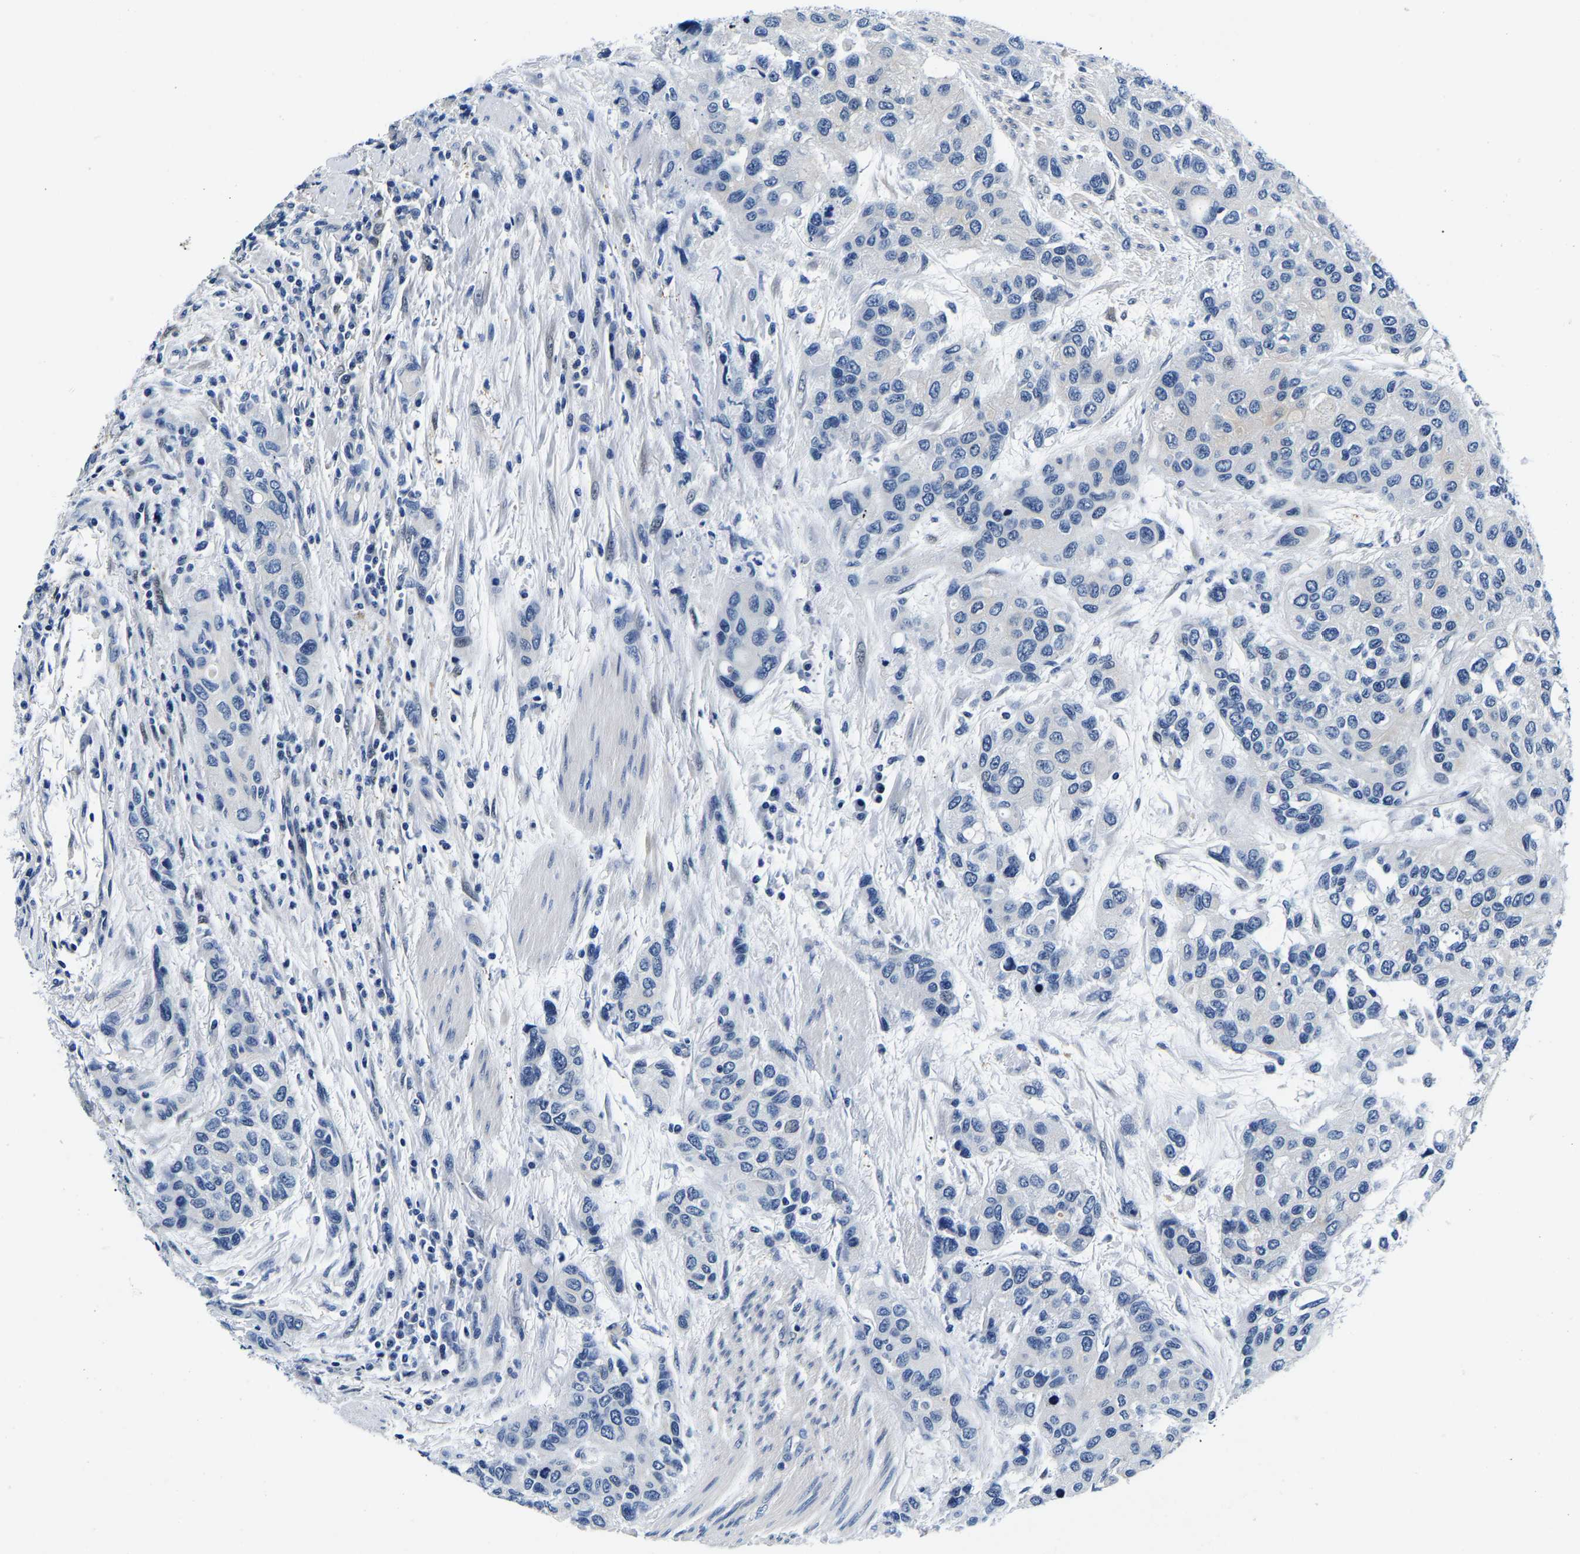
{"staining": {"intensity": "negative", "quantity": "none", "location": "none"}, "tissue": "urothelial cancer", "cell_type": "Tumor cells", "image_type": "cancer", "snomed": [{"axis": "morphology", "description": "Urothelial carcinoma, High grade"}, {"axis": "topography", "description": "Urinary bladder"}], "caption": "This is a photomicrograph of immunohistochemistry staining of urothelial carcinoma (high-grade), which shows no expression in tumor cells.", "gene": "ACO1", "patient": {"sex": "female", "age": 56}}